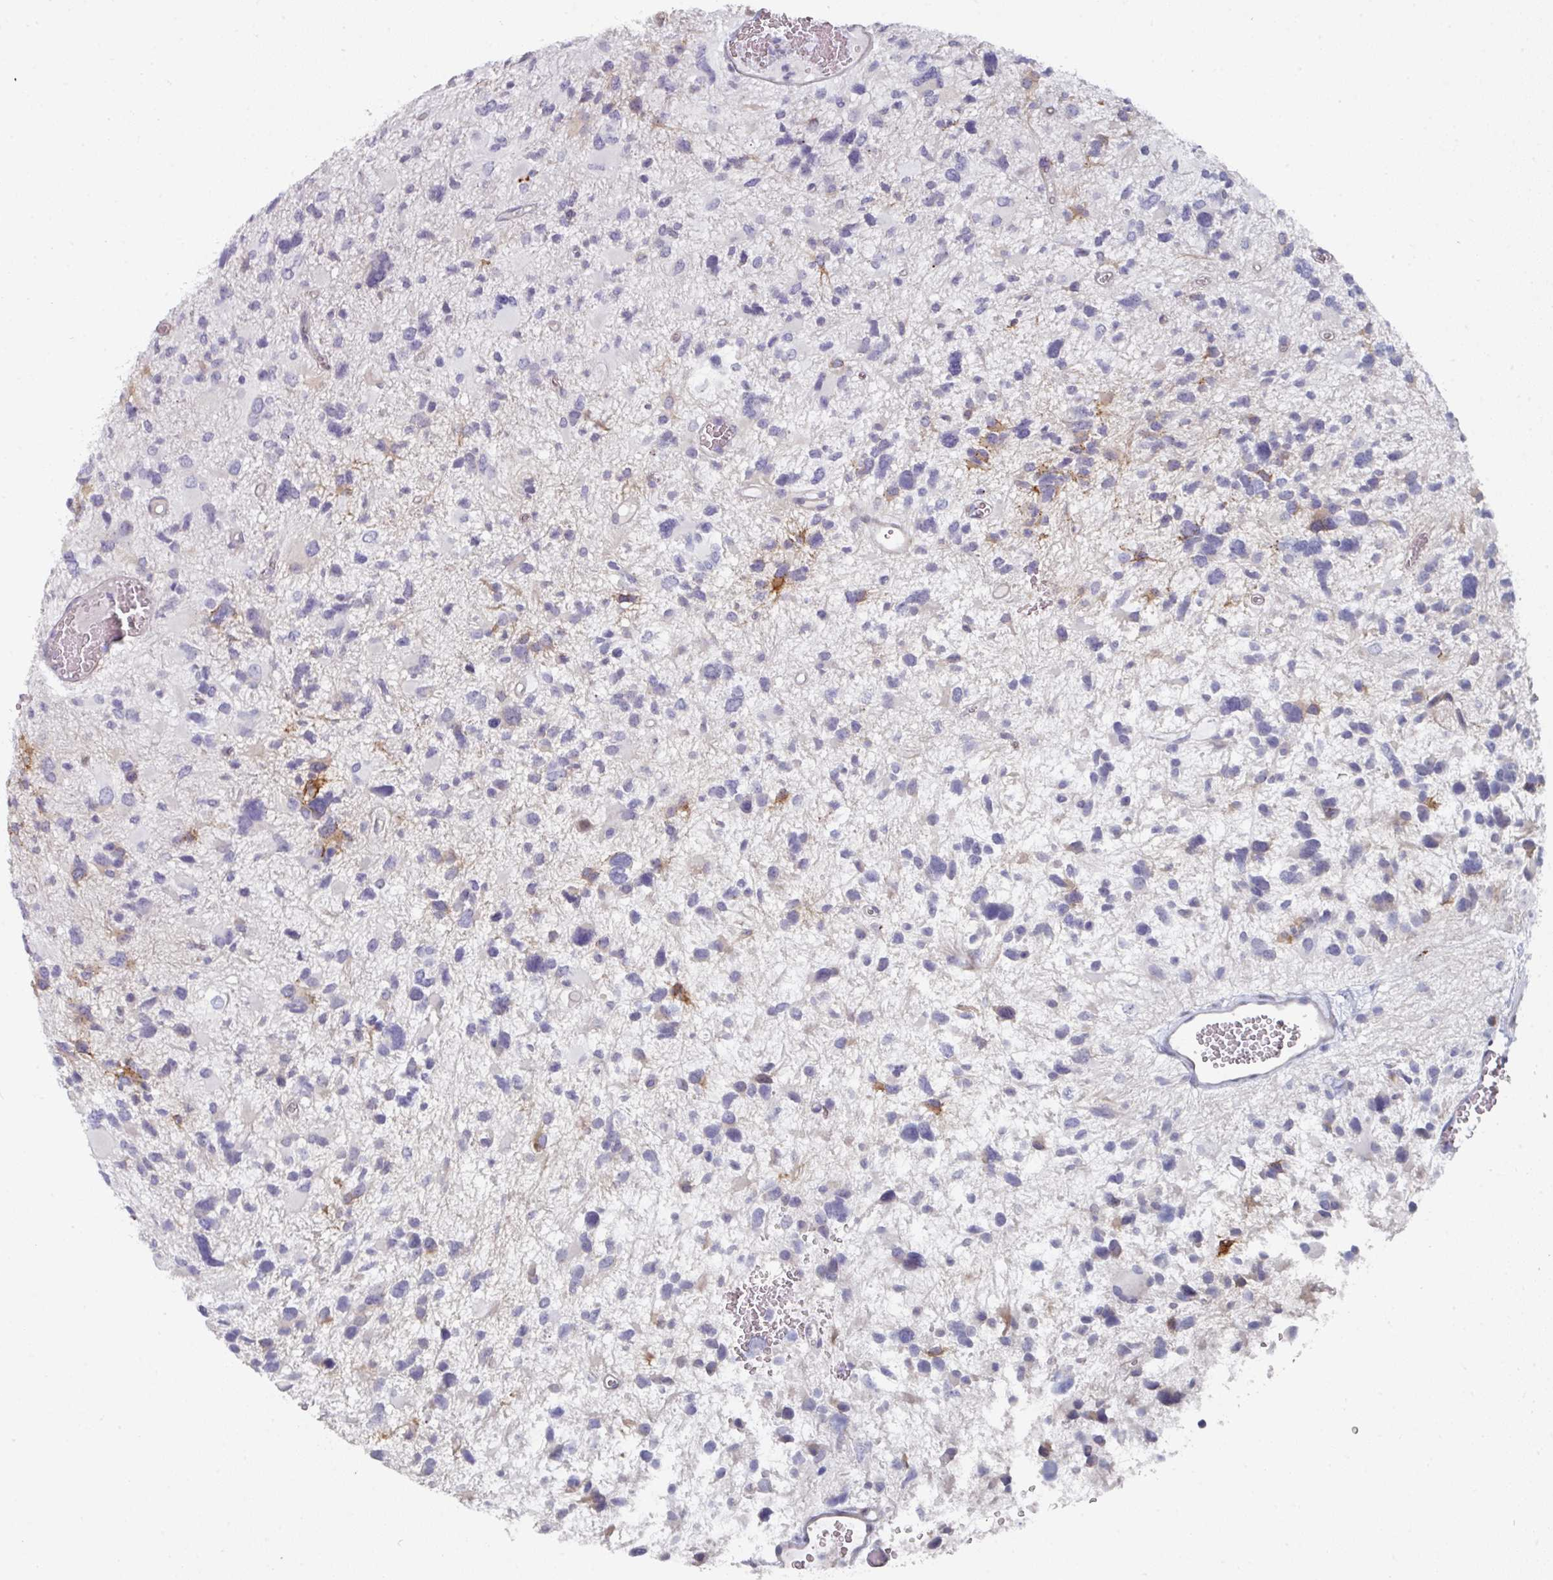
{"staining": {"intensity": "moderate", "quantity": "<25%", "location": "cytoplasmic/membranous"}, "tissue": "glioma", "cell_type": "Tumor cells", "image_type": "cancer", "snomed": [{"axis": "morphology", "description": "Glioma, malignant, High grade"}, {"axis": "topography", "description": "Brain"}], "caption": "Brown immunohistochemical staining in human glioma reveals moderate cytoplasmic/membranous expression in about <25% of tumor cells.", "gene": "NT5C1A", "patient": {"sex": "female", "age": 11}}